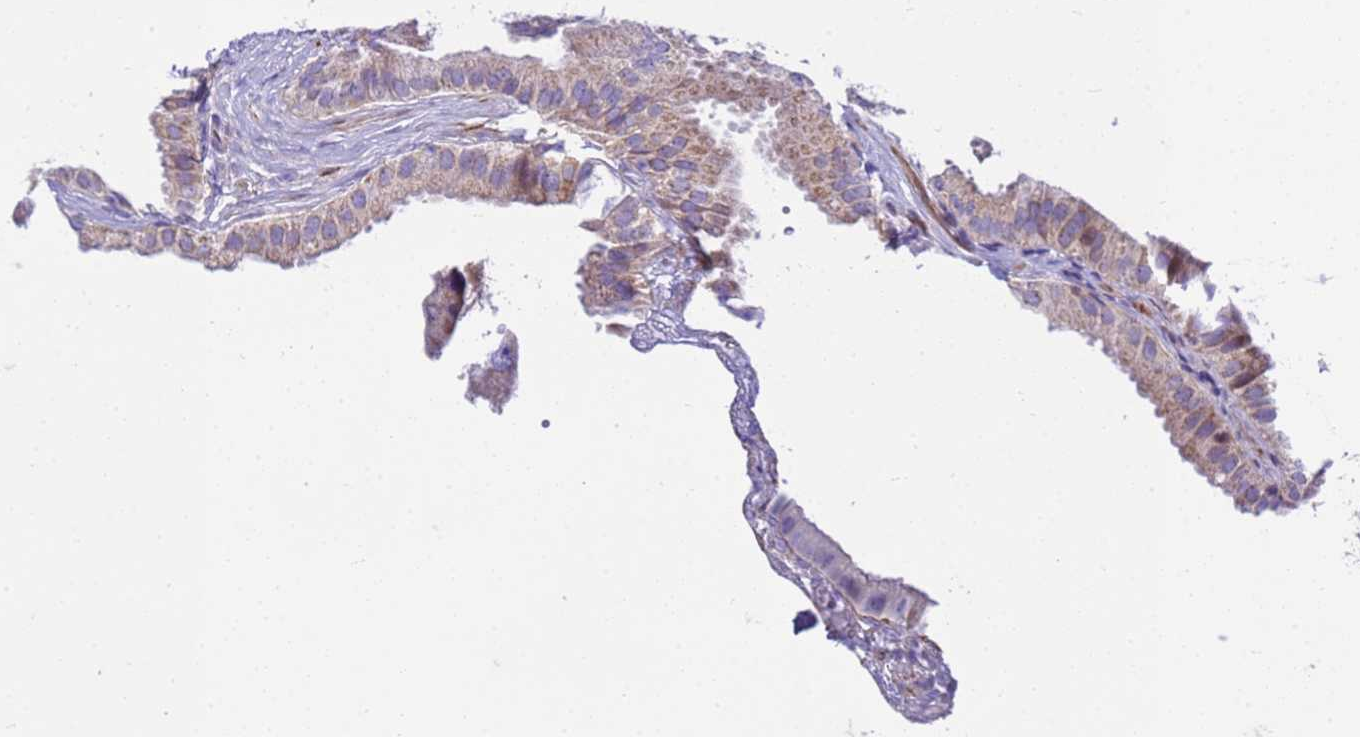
{"staining": {"intensity": "weak", "quantity": "25%-75%", "location": "cytoplasmic/membranous"}, "tissue": "gallbladder", "cell_type": "Glandular cells", "image_type": "normal", "snomed": [{"axis": "morphology", "description": "Normal tissue, NOS"}, {"axis": "topography", "description": "Gallbladder"}], "caption": "This is an image of immunohistochemistry (IHC) staining of unremarkable gallbladder, which shows weak positivity in the cytoplasmic/membranous of glandular cells.", "gene": "P2RX7", "patient": {"sex": "female", "age": 61}}